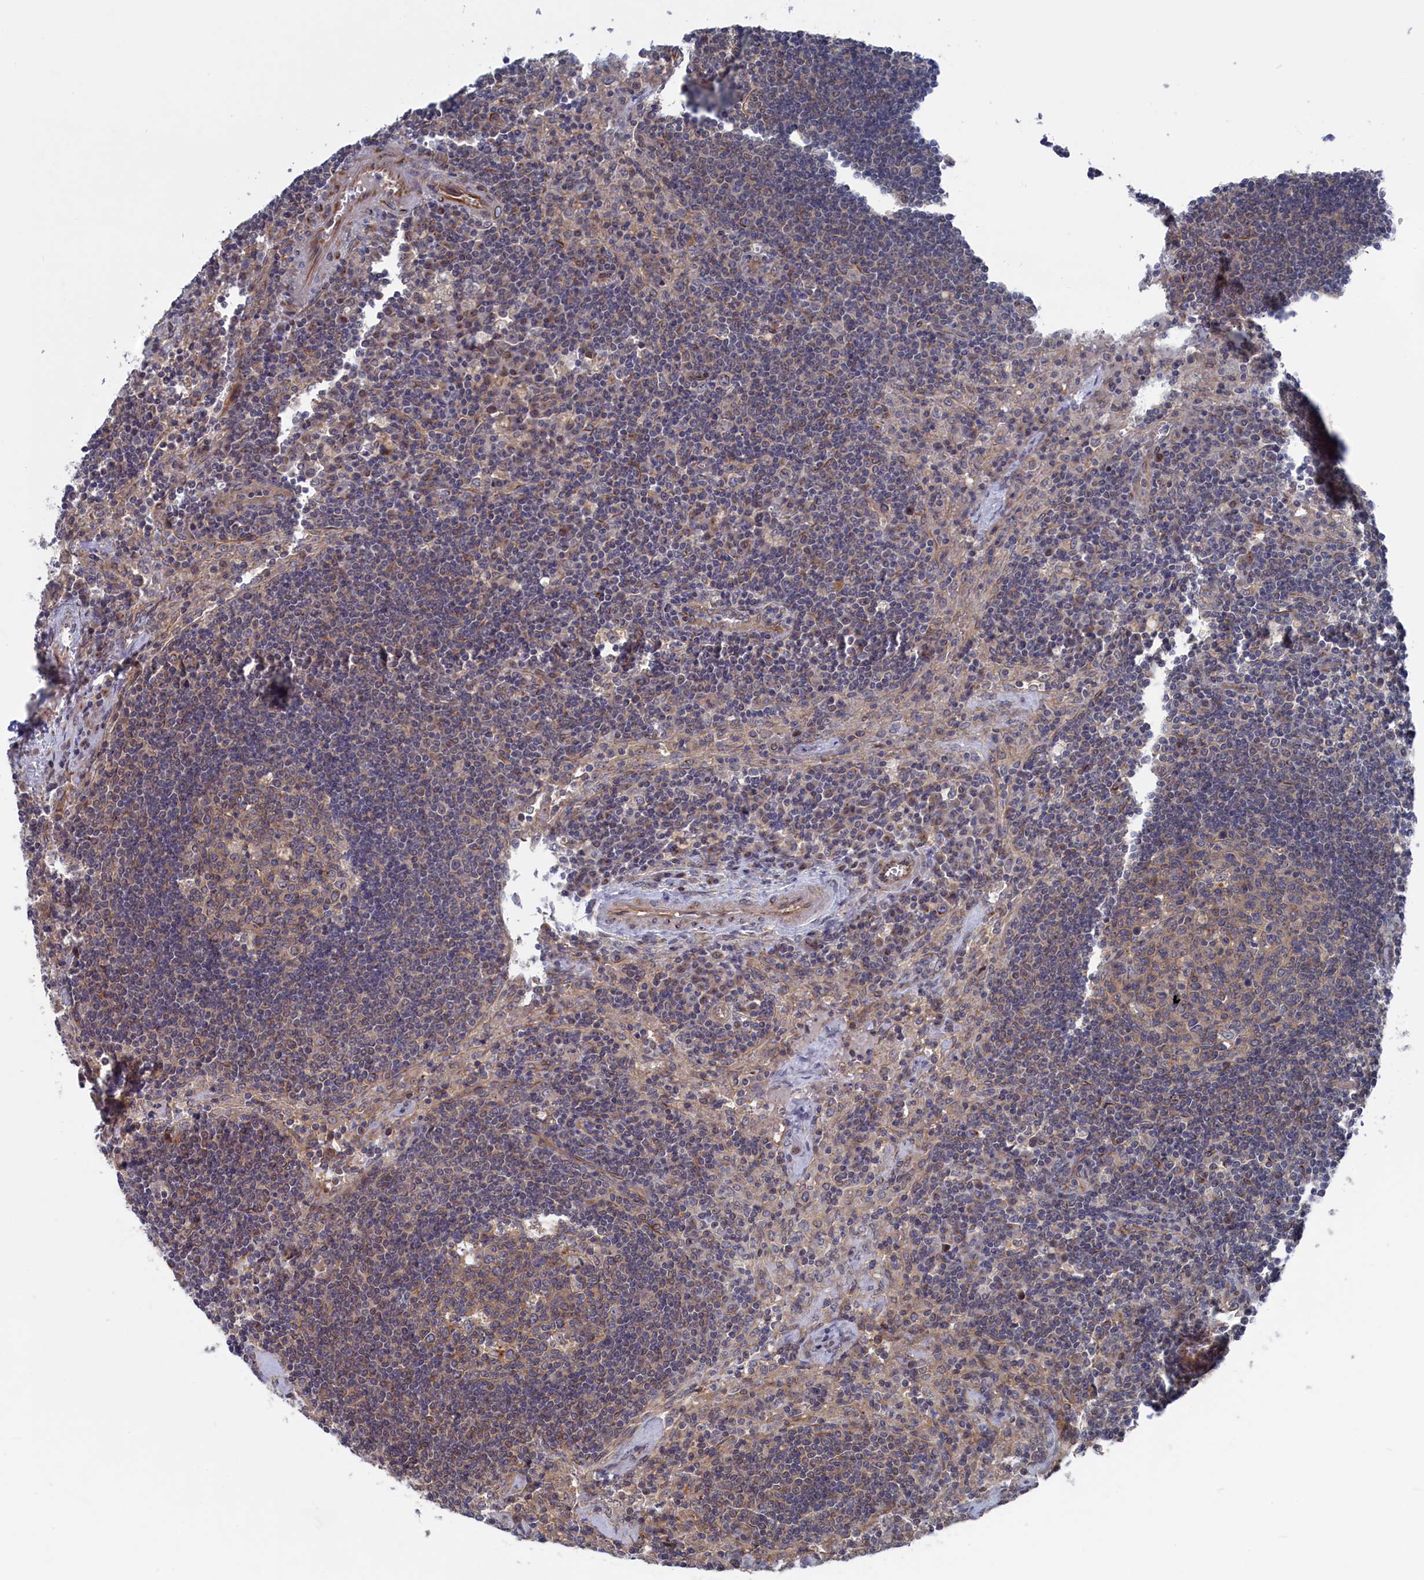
{"staining": {"intensity": "weak", "quantity": "25%-75%", "location": "cytoplasmic/membranous"}, "tissue": "lymph node", "cell_type": "Germinal center cells", "image_type": "normal", "snomed": [{"axis": "morphology", "description": "Normal tissue, NOS"}, {"axis": "topography", "description": "Lymph node"}], "caption": "Normal lymph node was stained to show a protein in brown. There is low levels of weak cytoplasmic/membranous staining in about 25%-75% of germinal center cells. The protein of interest is stained brown, and the nuclei are stained in blue (DAB IHC with brightfield microscopy, high magnification).", "gene": "NUTF2", "patient": {"sex": "male", "age": 58}}